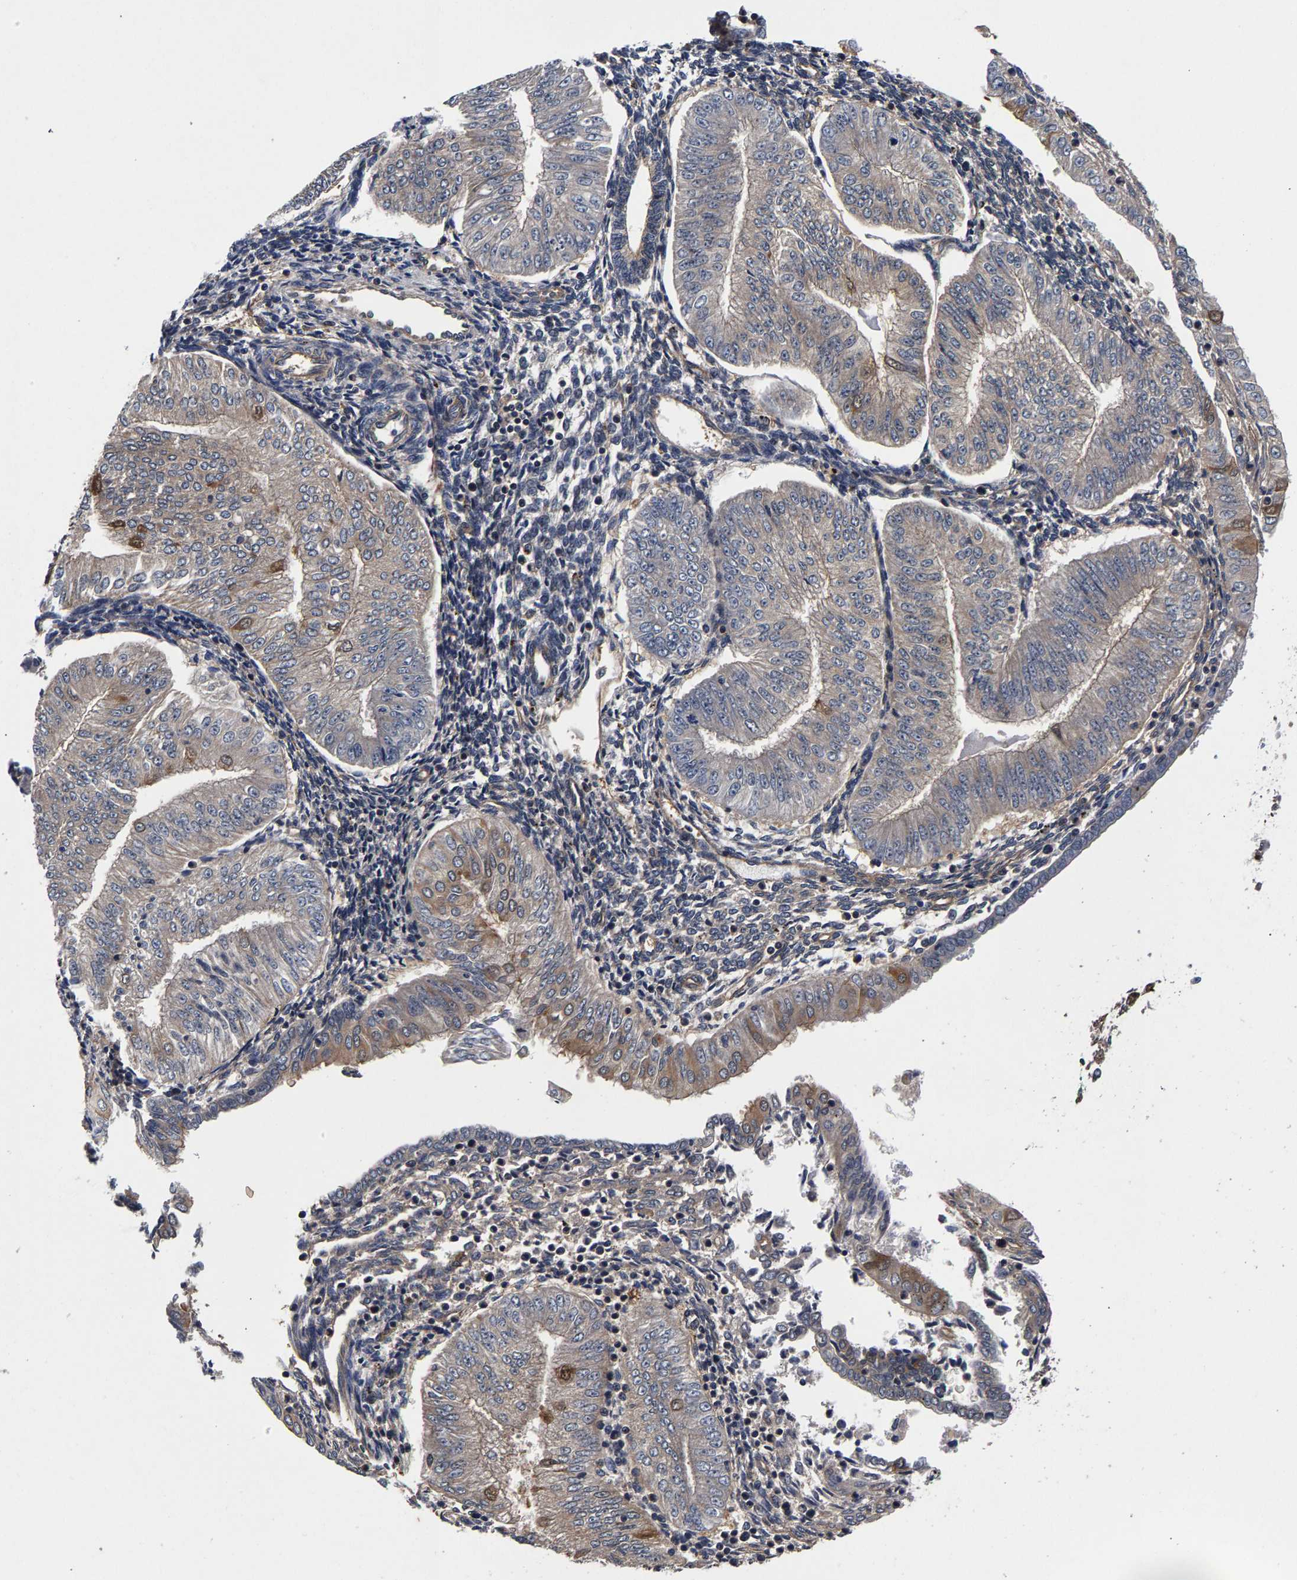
{"staining": {"intensity": "weak", "quantity": ">75%", "location": "cytoplasmic/membranous"}, "tissue": "endometrial cancer", "cell_type": "Tumor cells", "image_type": "cancer", "snomed": [{"axis": "morphology", "description": "Normal tissue, NOS"}, {"axis": "morphology", "description": "Adenocarcinoma, NOS"}, {"axis": "topography", "description": "Endometrium"}], "caption": "Endometrial cancer (adenocarcinoma) tissue demonstrates weak cytoplasmic/membranous positivity in approximately >75% of tumor cells, visualized by immunohistochemistry. (DAB (3,3'-diaminobenzidine) = brown stain, brightfield microscopy at high magnification).", "gene": "MARCHF7", "patient": {"sex": "female", "age": 53}}